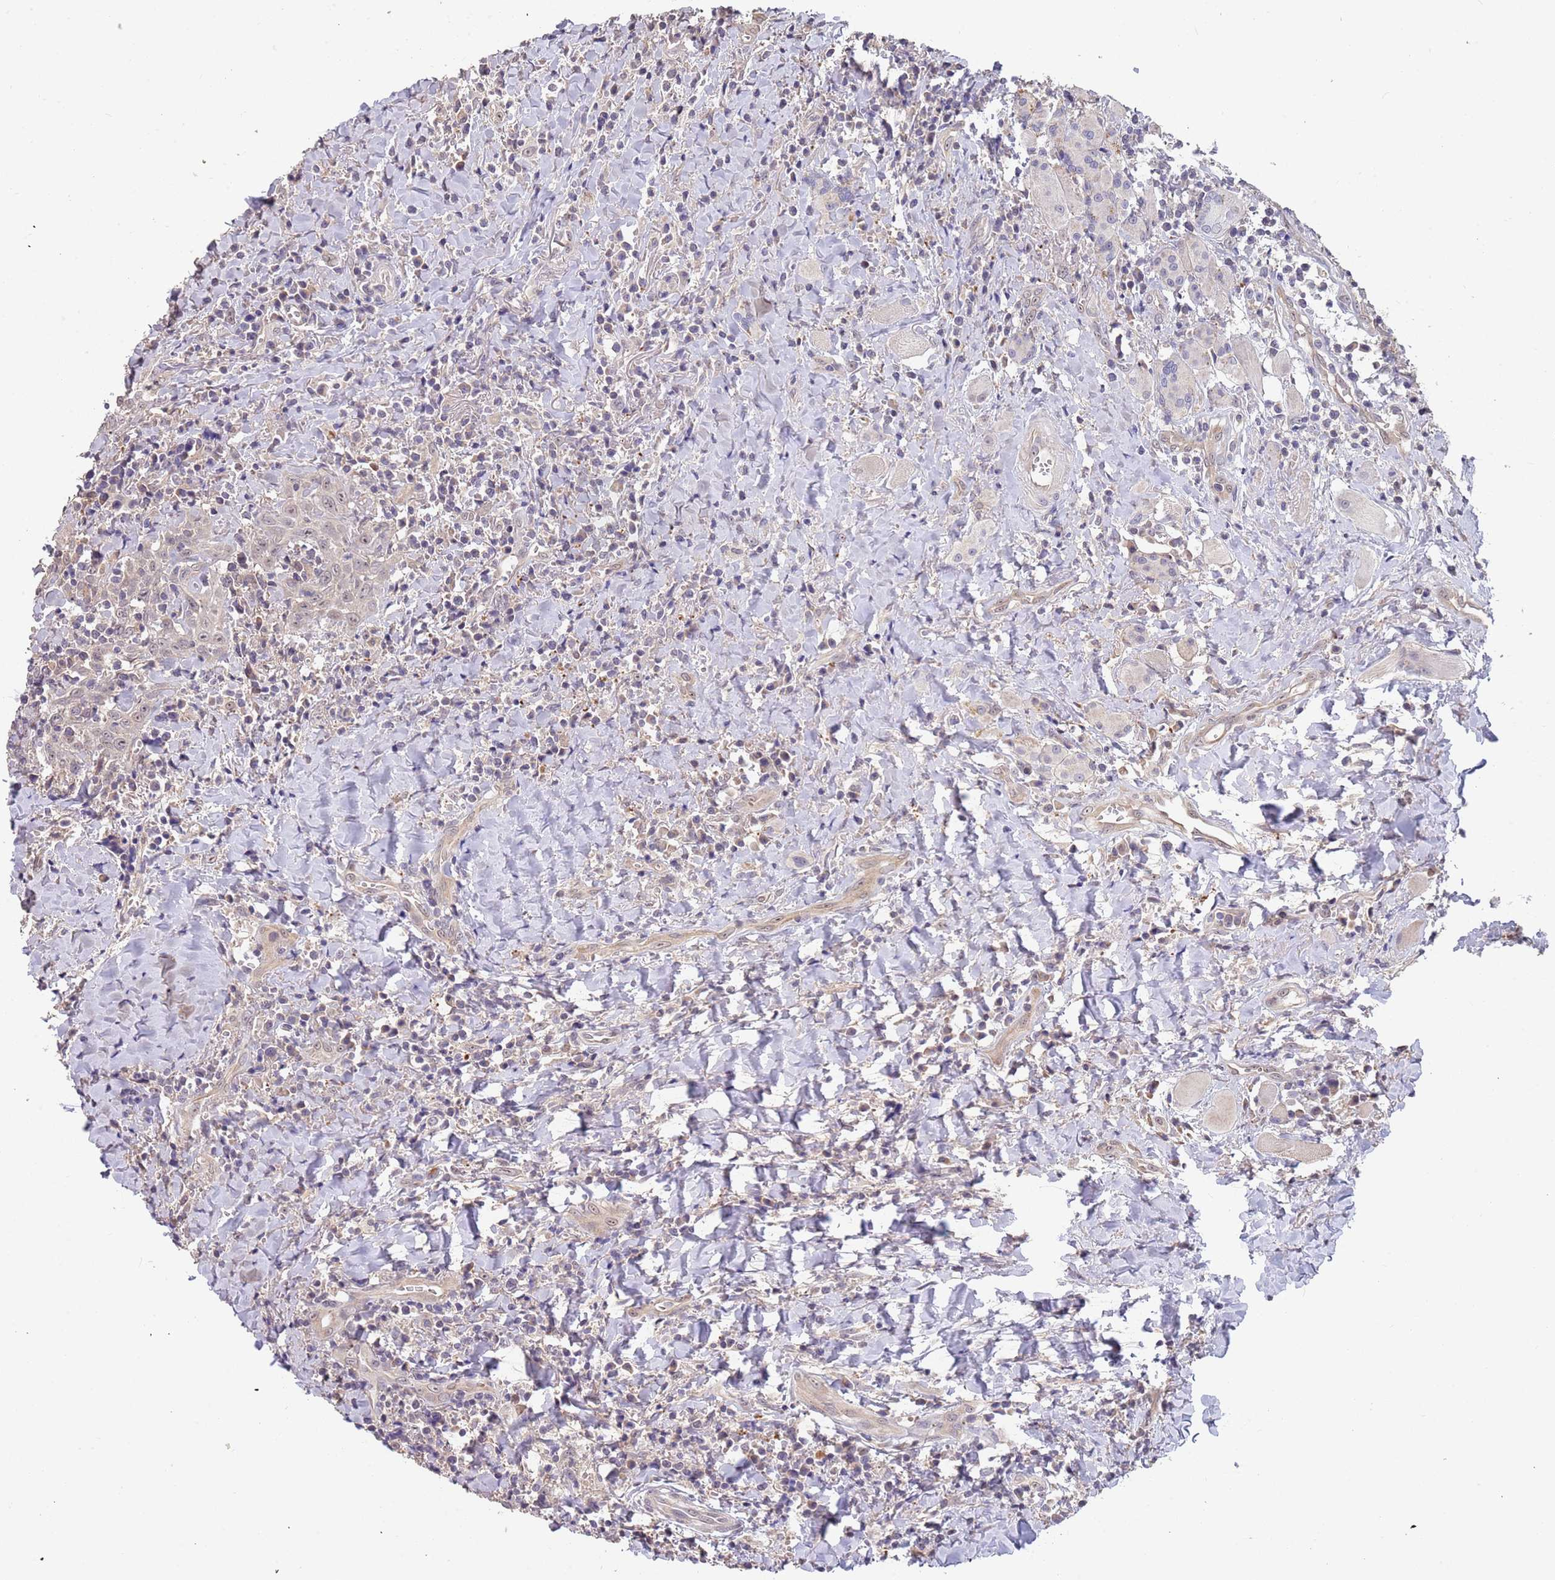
{"staining": {"intensity": "negative", "quantity": "none", "location": "none"}, "tissue": "head and neck cancer", "cell_type": "Tumor cells", "image_type": "cancer", "snomed": [{"axis": "morphology", "description": "Squamous cell carcinoma, NOS"}, {"axis": "topography", "description": "Head-Neck"}], "caption": "This micrograph is of squamous cell carcinoma (head and neck) stained with immunohistochemistry to label a protein in brown with the nuclei are counter-stained blue. There is no expression in tumor cells.", "gene": "TMEM64", "patient": {"sex": "female", "age": 70}}